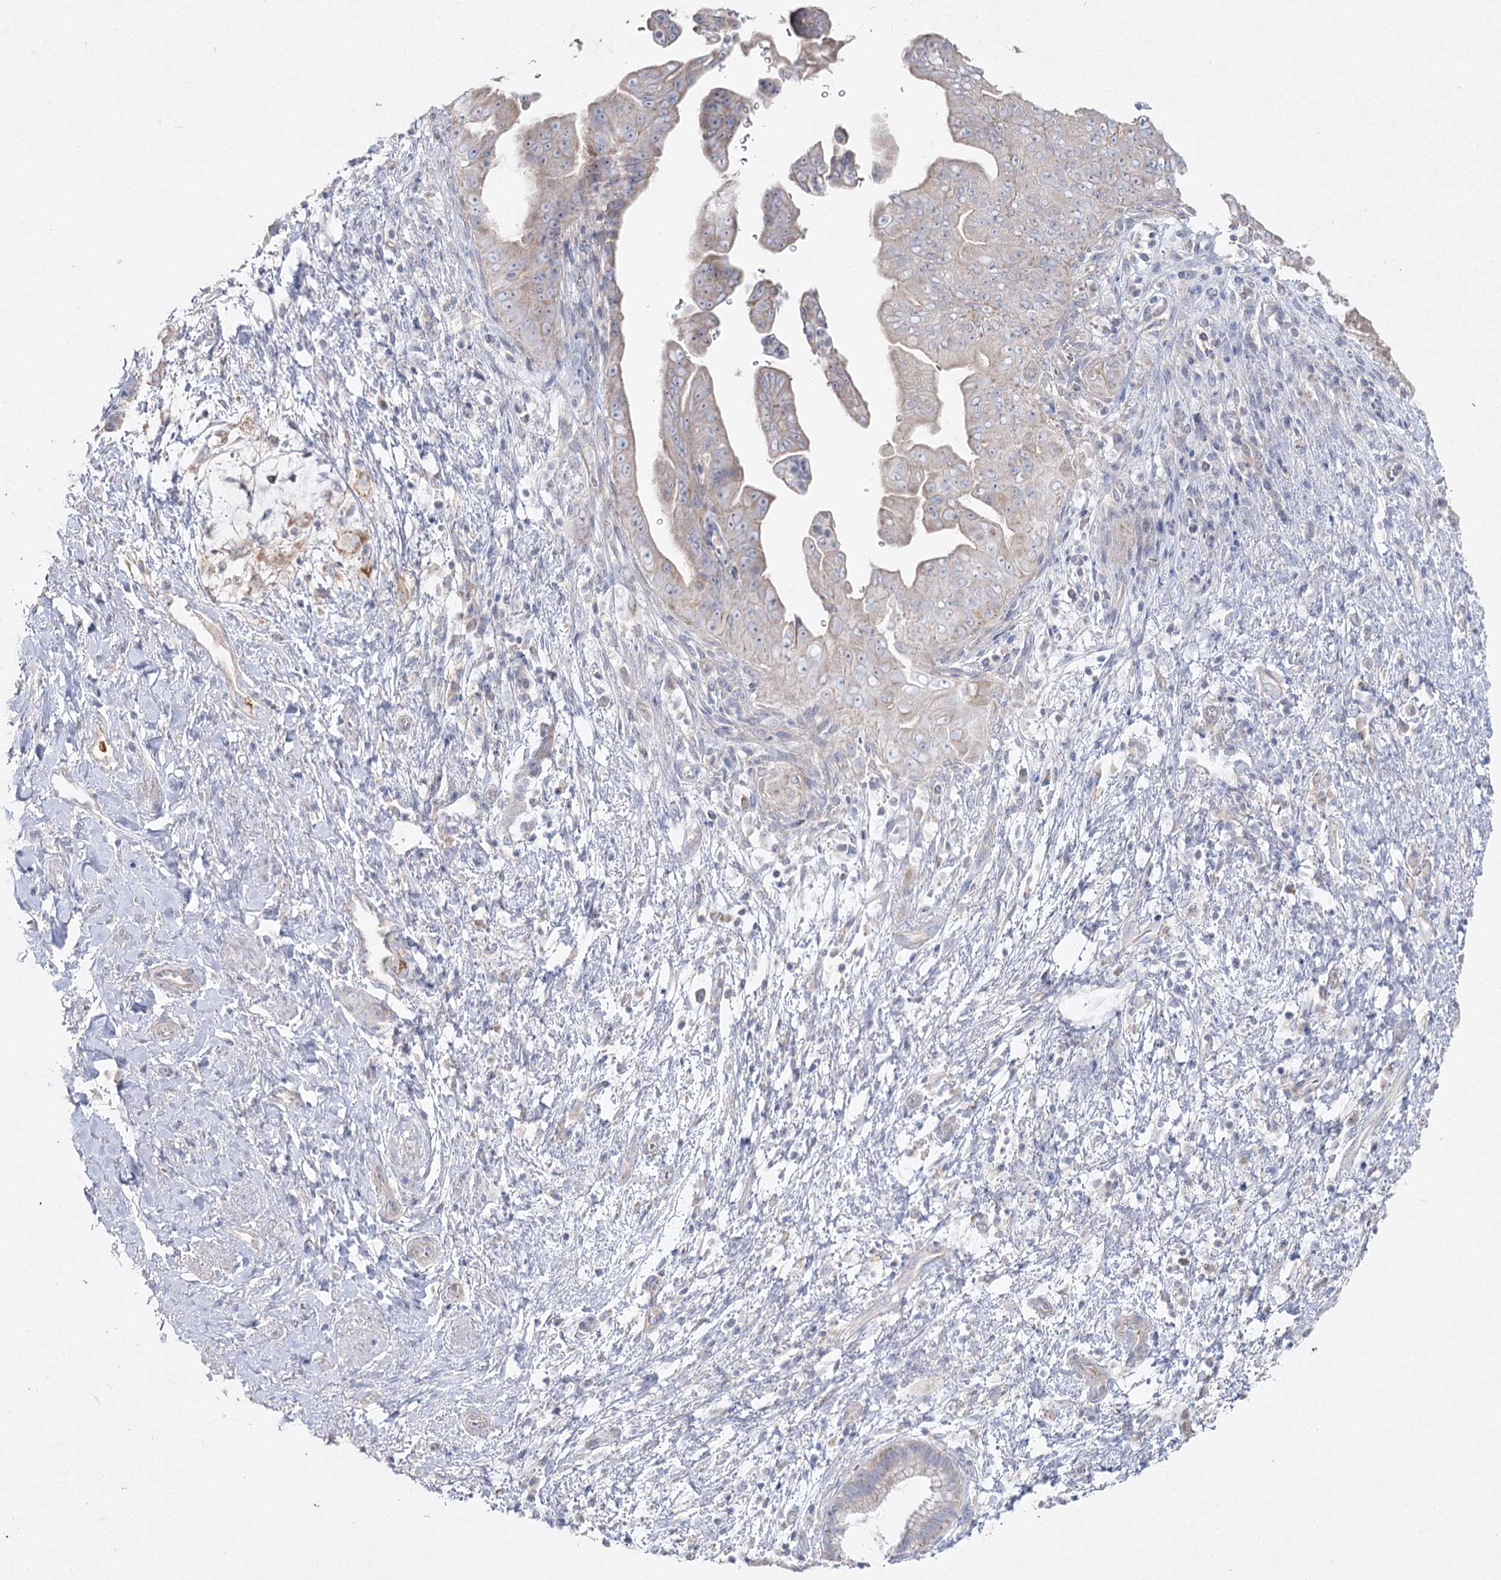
{"staining": {"intensity": "weak", "quantity": "<25%", "location": "cytoplasmic/membranous"}, "tissue": "pancreatic cancer", "cell_type": "Tumor cells", "image_type": "cancer", "snomed": [{"axis": "morphology", "description": "Adenocarcinoma, NOS"}, {"axis": "topography", "description": "Pancreas"}], "caption": "DAB immunohistochemical staining of pancreatic cancer (adenocarcinoma) shows no significant expression in tumor cells.", "gene": "TMEM187", "patient": {"sex": "female", "age": 78}}